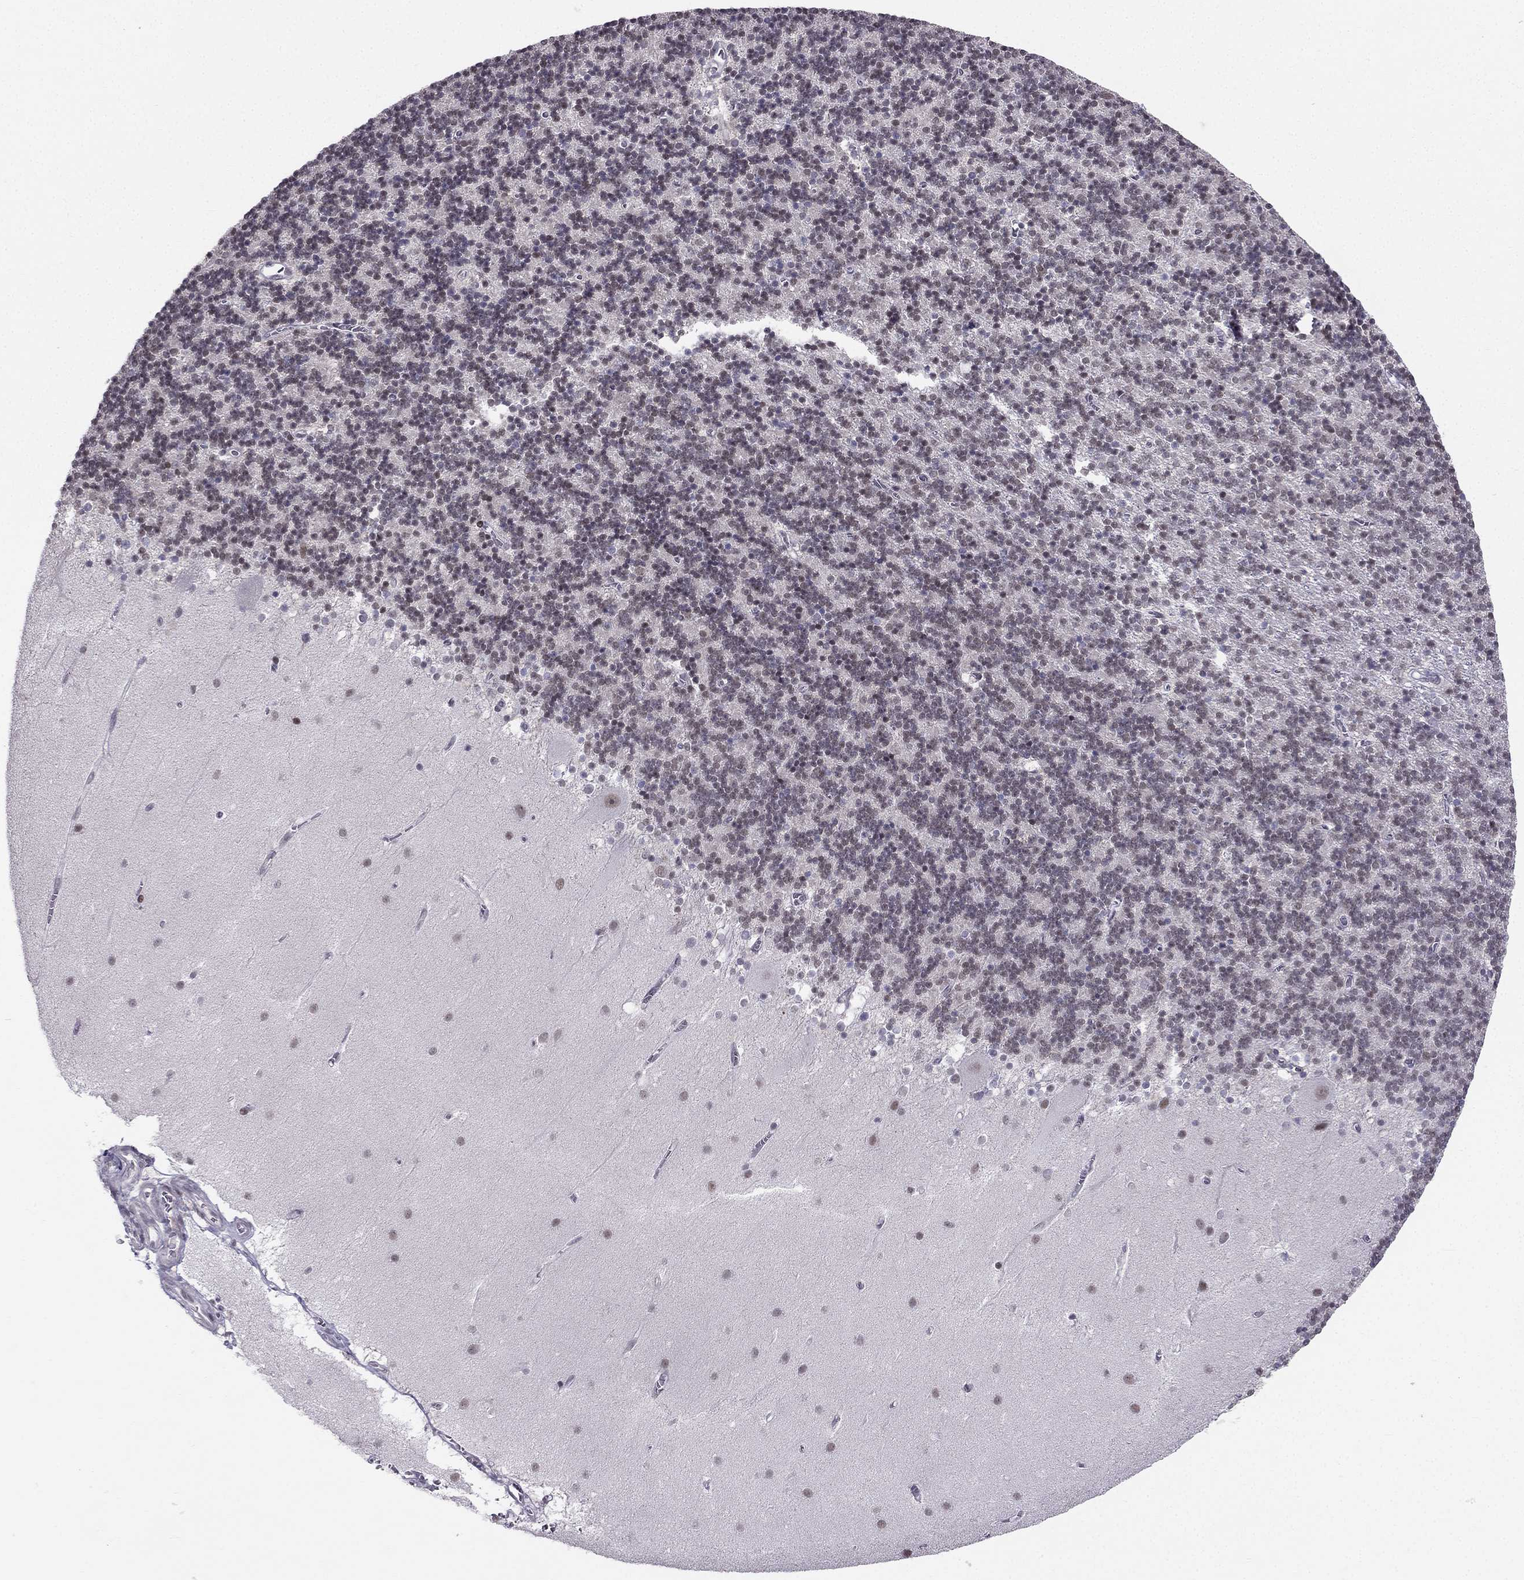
{"staining": {"intensity": "negative", "quantity": "none", "location": "none"}, "tissue": "cerebellum", "cell_type": "Cells in granular layer", "image_type": "normal", "snomed": [{"axis": "morphology", "description": "Normal tissue, NOS"}, {"axis": "topography", "description": "Cerebellum"}], "caption": "High power microscopy micrograph of an IHC photomicrograph of normal cerebellum, revealing no significant positivity in cells in granular layer.", "gene": "RPRD2", "patient": {"sex": "male", "age": 70}}